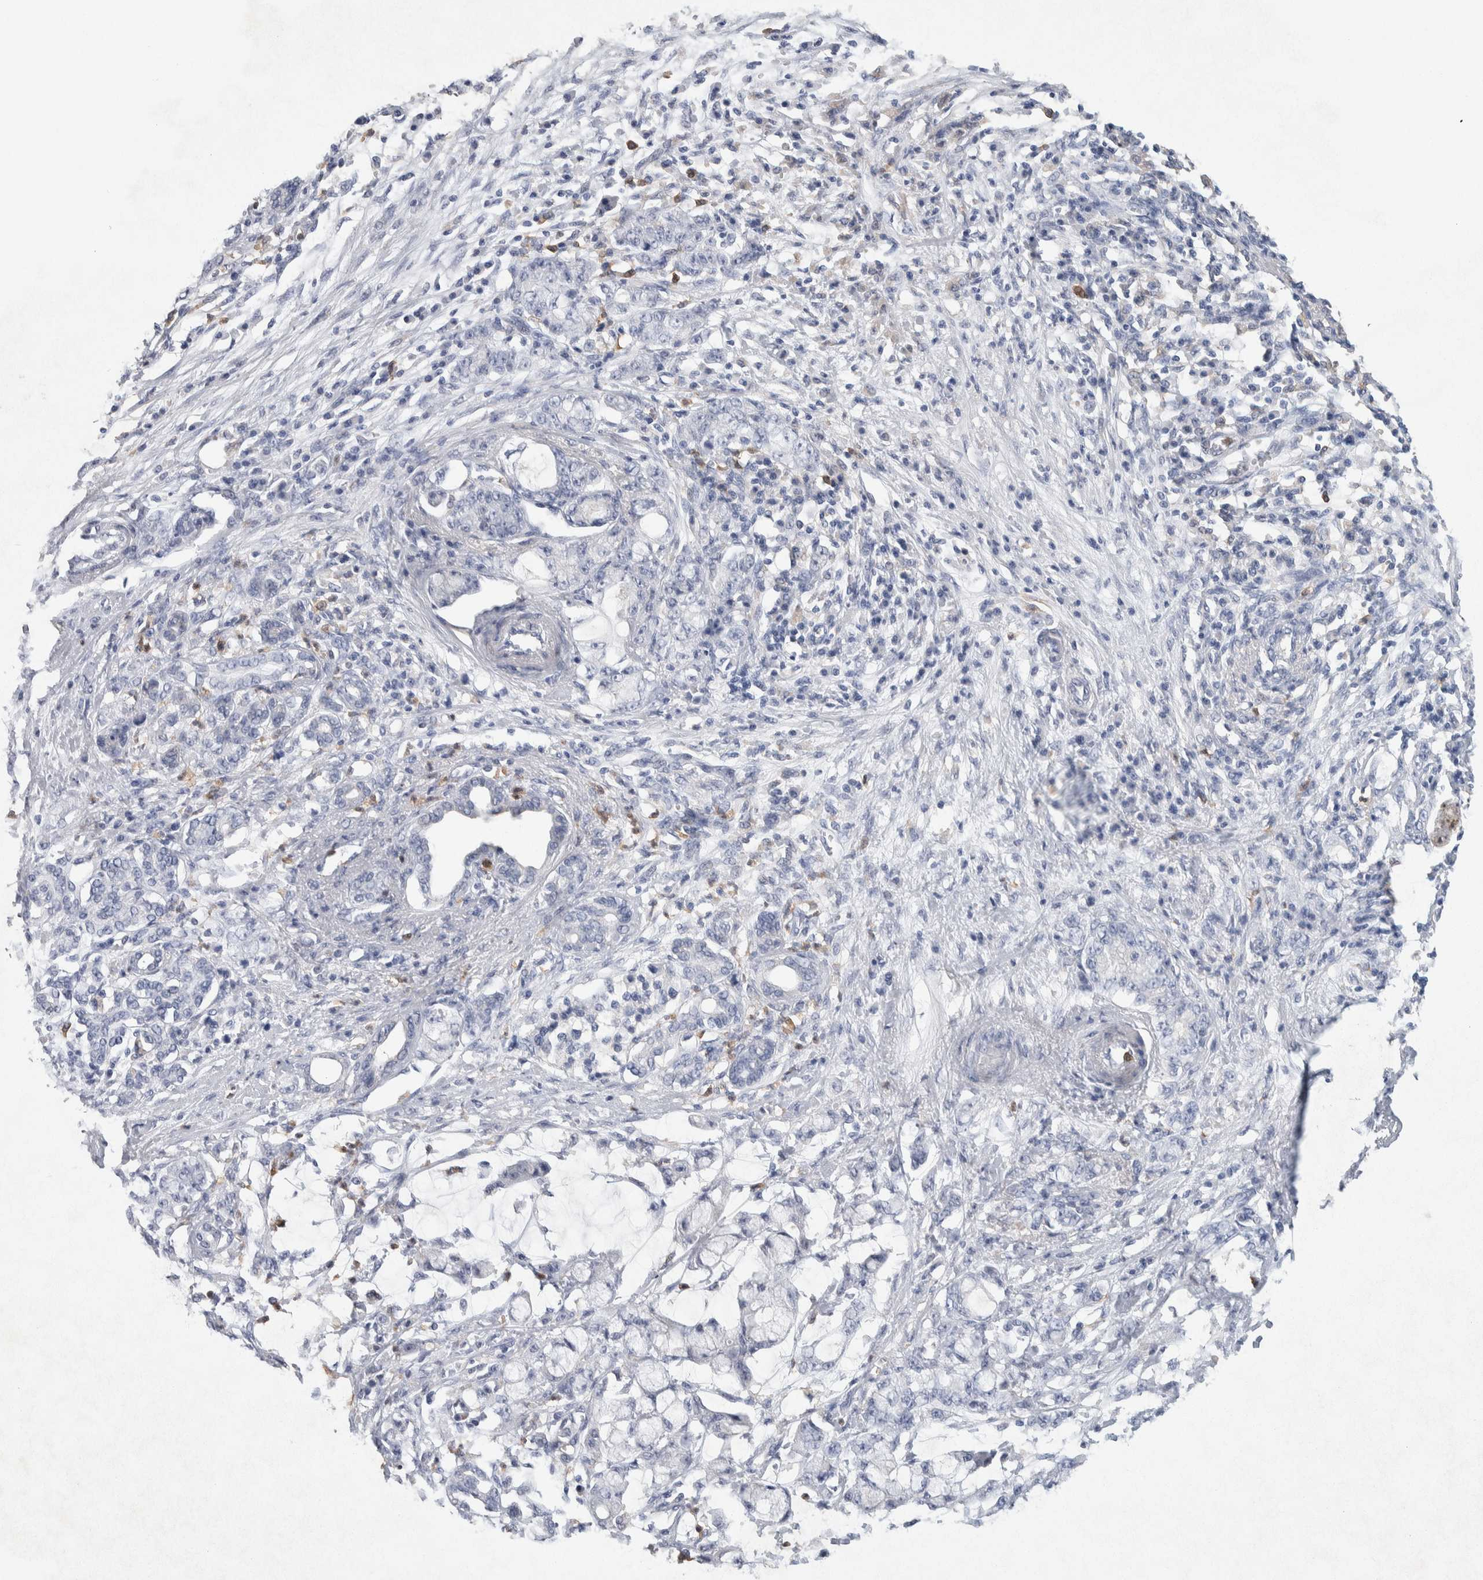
{"staining": {"intensity": "negative", "quantity": "none", "location": "none"}, "tissue": "pancreatic cancer", "cell_type": "Tumor cells", "image_type": "cancer", "snomed": [{"axis": "morphology", "description": "Adenocarcinoma, NOS"}, {"axis": "topography", "description": "Pancreas"}], "caption": "Immunohistochemical staining of pancreatic cancer (adenocarcinoma) reveals no significant expression in tumor cells.", "gene": "NCF2", "patient": {"sex": "female", "age": 73}}